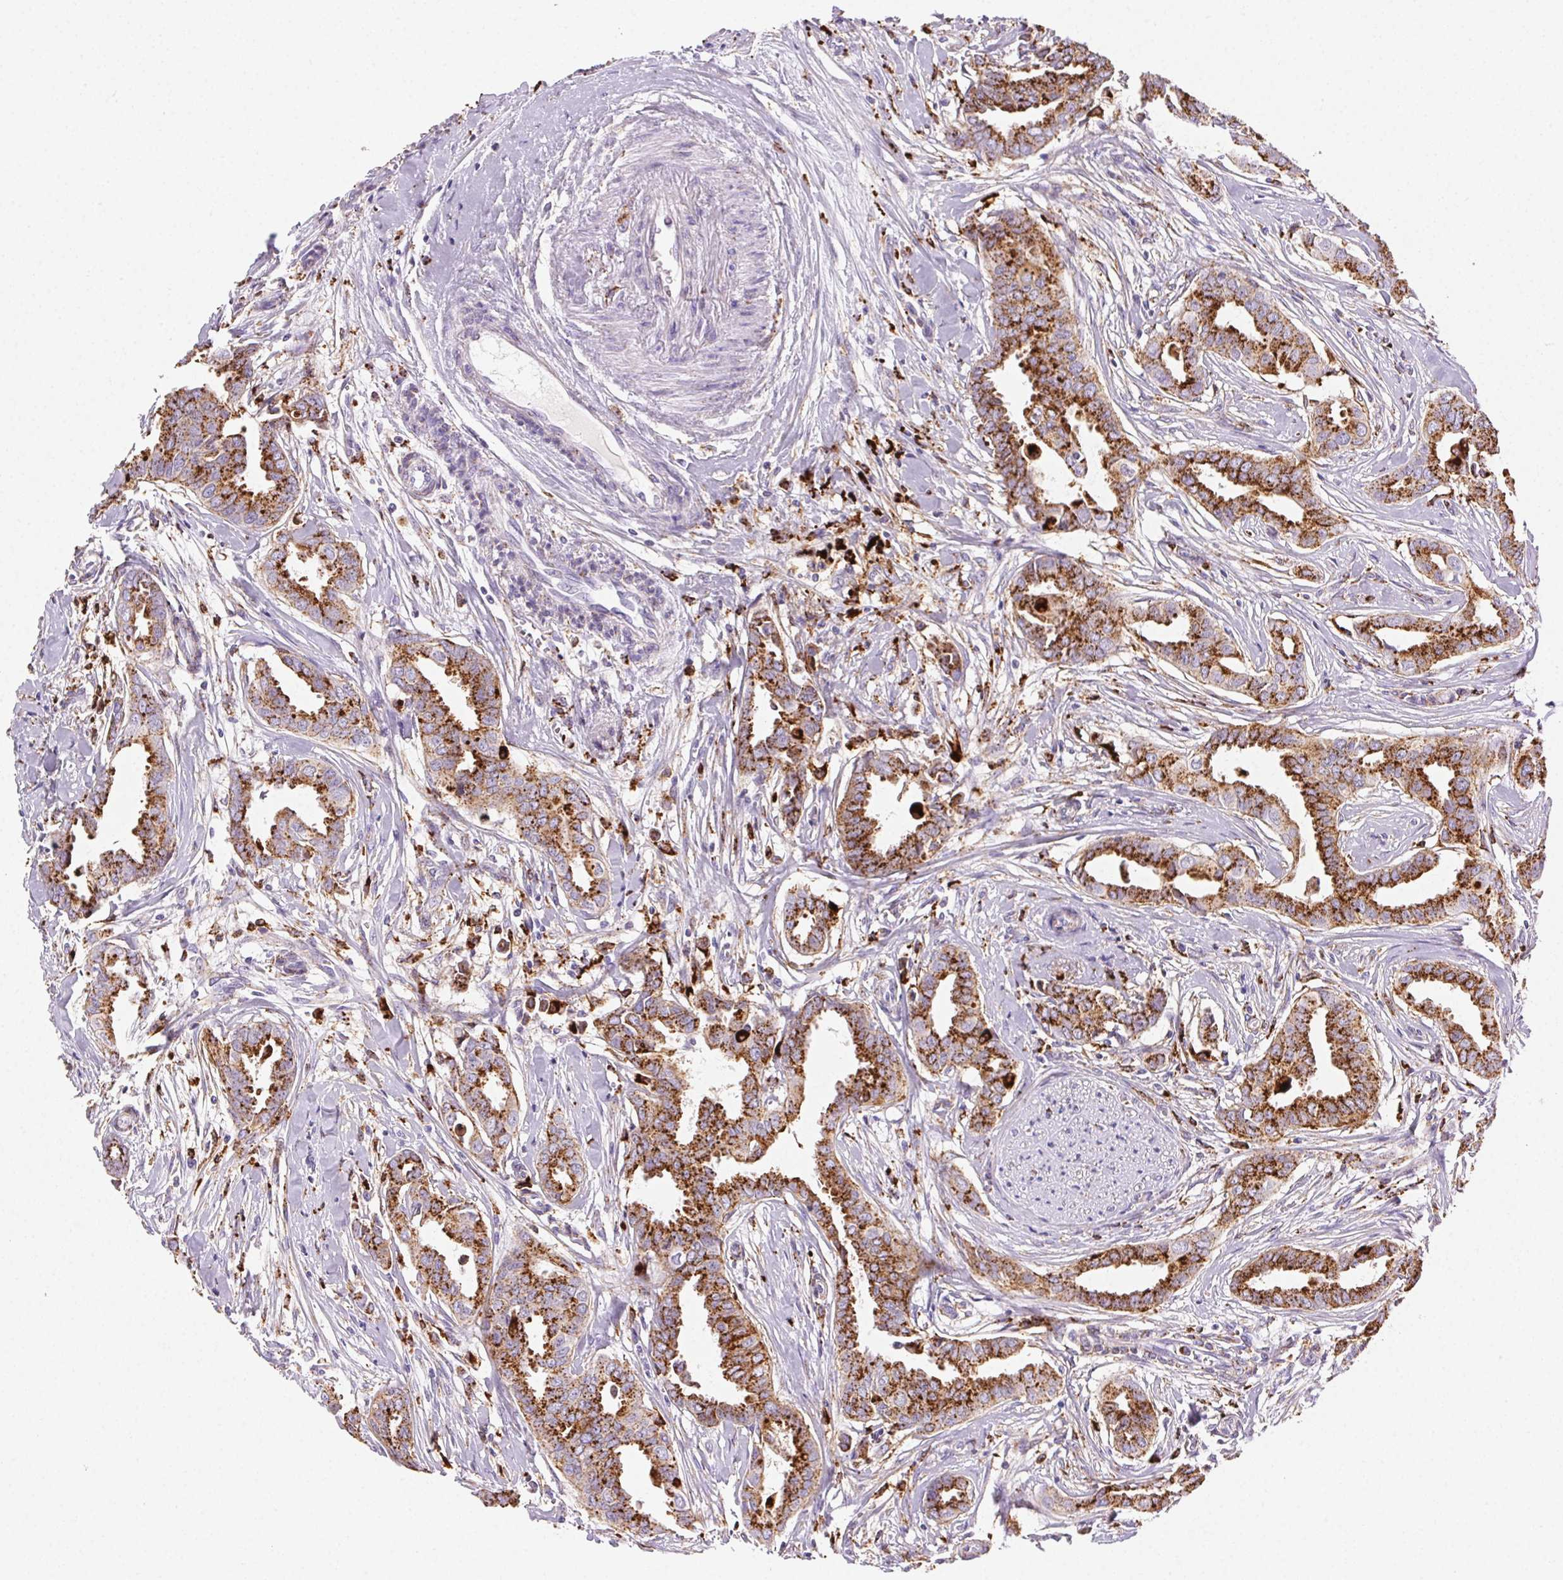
{"staining": {"intensity": "strong", "quantity": ">75%", "location": "cytoplasmic/membranous"}, "tissue": "breast cancer", "cell_type": "Tumor cells", "image_type": "cancer", "snomed": [{"axis": "morphology", "description": "Duct carcinoma"}, {"axis": "topography", "description": "Breast"}], "caption": "This photomicrograph reveals immunohistochemistry staining of breast cancer (invasive ductal carcinoma), with high strong cytoplasmic/membranous staining in about >75% of tumor cells.", "gene": "SCPEP1", "patient": {"sex": "female", "age": 45}}